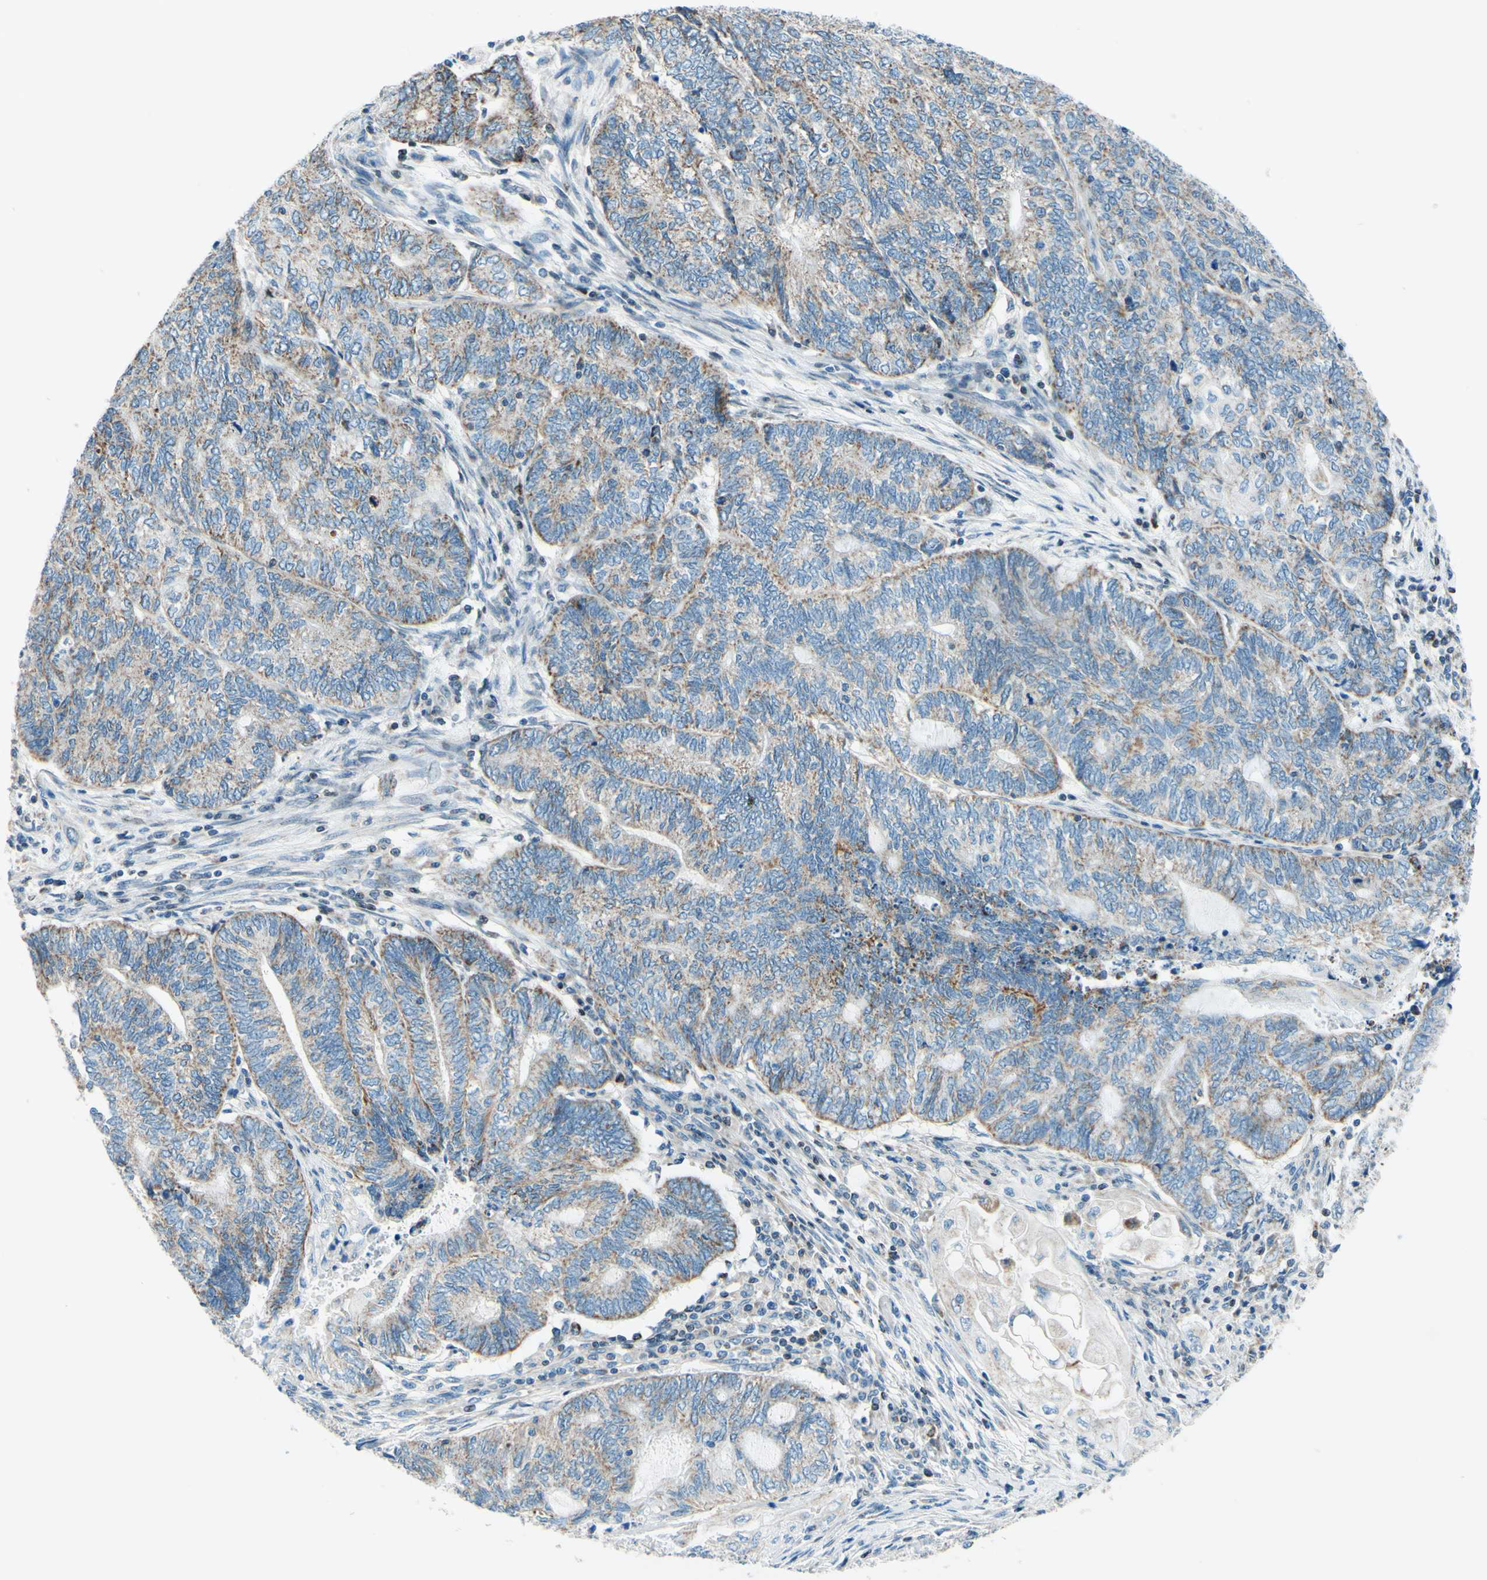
{"staining": {"intensity": "weak", "quantity": ">75%", "location": "cytoplasmic/membranous"}, "tissue": "endometrial cancer", "cell_type": "Tumor cells", "image_type": "cancer", "snomed": [{"axis": "morphology", "description": "Adenocarcinoma, NOS"}, {"axis": "topography", "description": "Uterus"}, {"axis": "topography", "description": "Endometrium"}], "caption": "Endometrial cancer (adenocarcinoma) stained with DAB immunohistochemistry (IHC) reveals low levels of weak cytoplasmic/membranous staining in approximately >75% of tumor cells. (brown staining indicates protein expression, while blue staining denotes nuclei).", "gene": "CBX7", "patient": {"sex": "female", "age": 70}}